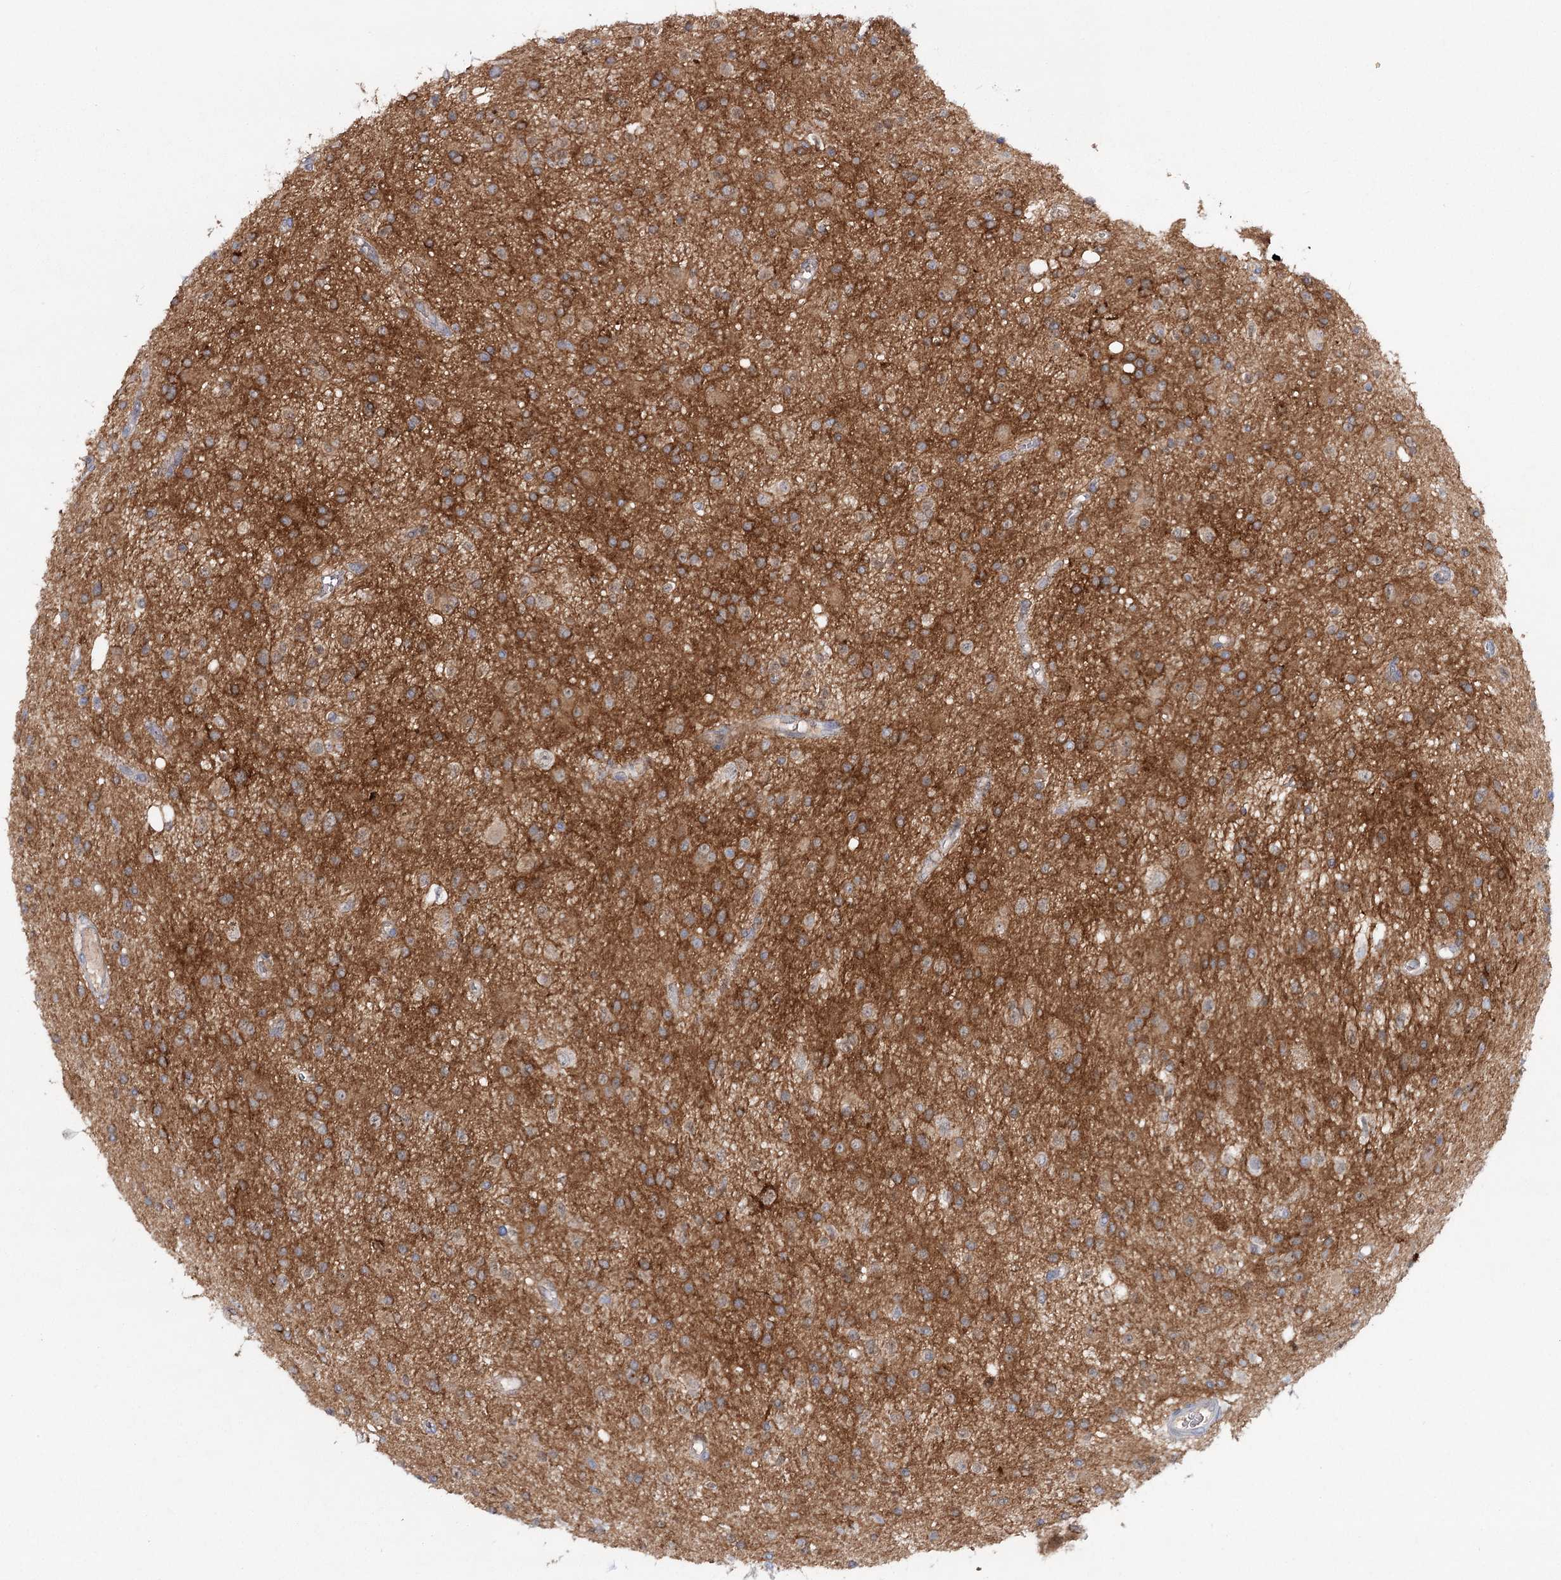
{"staining": {"intensity": "moderate", "quantity": "25%-75%", "location": "cytoplasmic/membranous"}, "tissue": "glioma", "cell_type": "Tumor cells", "image_type": "cancer", "snomed": [{"axis": "morphology", "description": "Glioma, malignant, High grade"}, {"axis": "topography", "description": "Brain"}], "caption": "Human malignant glioma (high-grade) stained with a protein marker exhibits moderate staining in tumor cells.", "gene": "MAP3K13", "patient": {"sex": "male", "age": 34}}